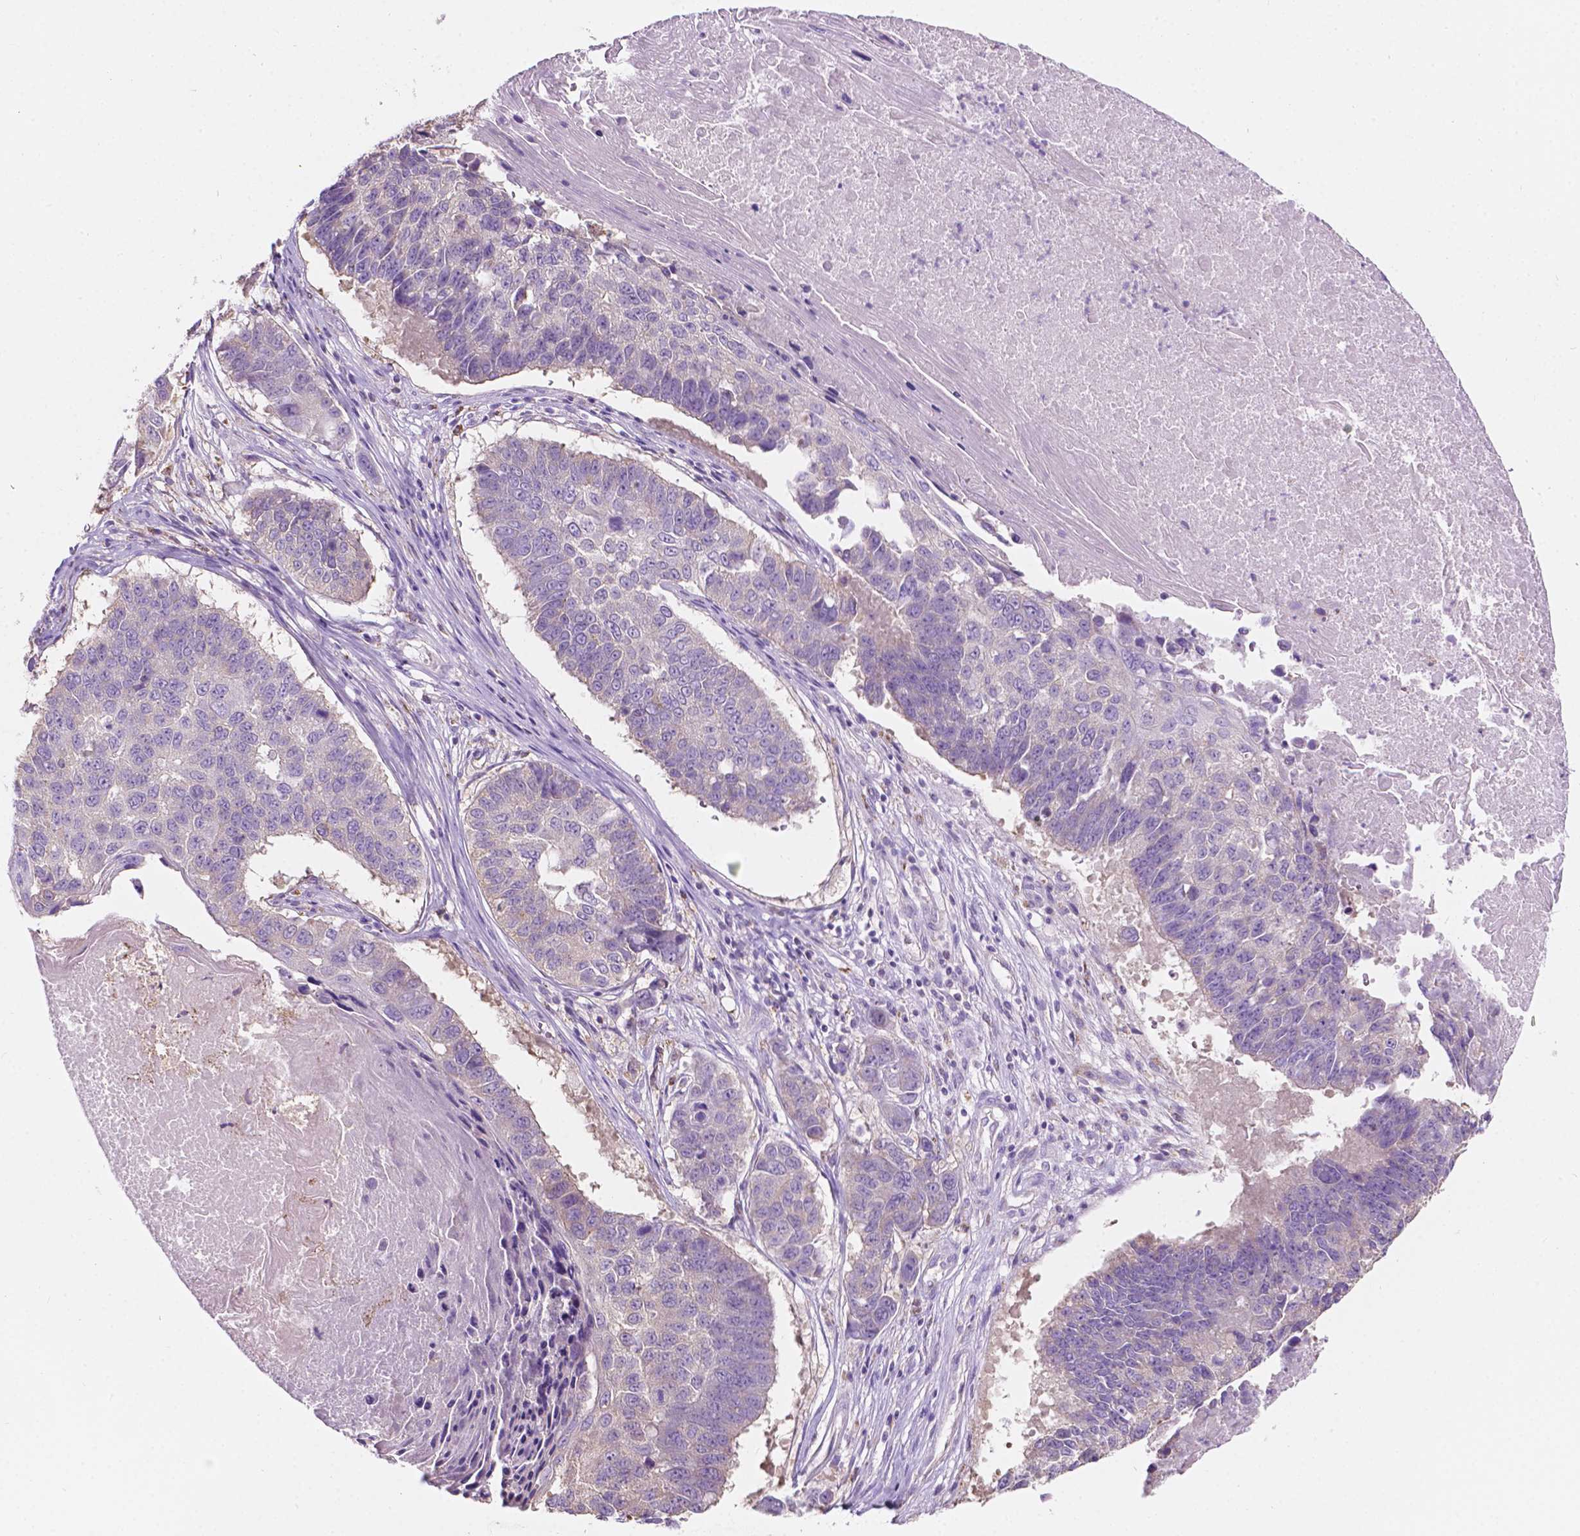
{"staining": {"intensity": "weak", "quantity": "<25%", "location": "cytoplasmic/membranous"}, "tissue": "lung cancer", "cell_type": "Tumor cells", "image_type": "cancer", "snomed": [{"axis": "morphology", "description": "Squamous cell carcinoma, NOS"}, {"axis": "topography", "description": "Lung"}], "caption": "Human squamous cell carcinoma (lung) stained for a protein using IHC demonstrates no expression in tumor cells.", "gene": "NOS1AP", "patient": {"sex": "male", "age": 73}}